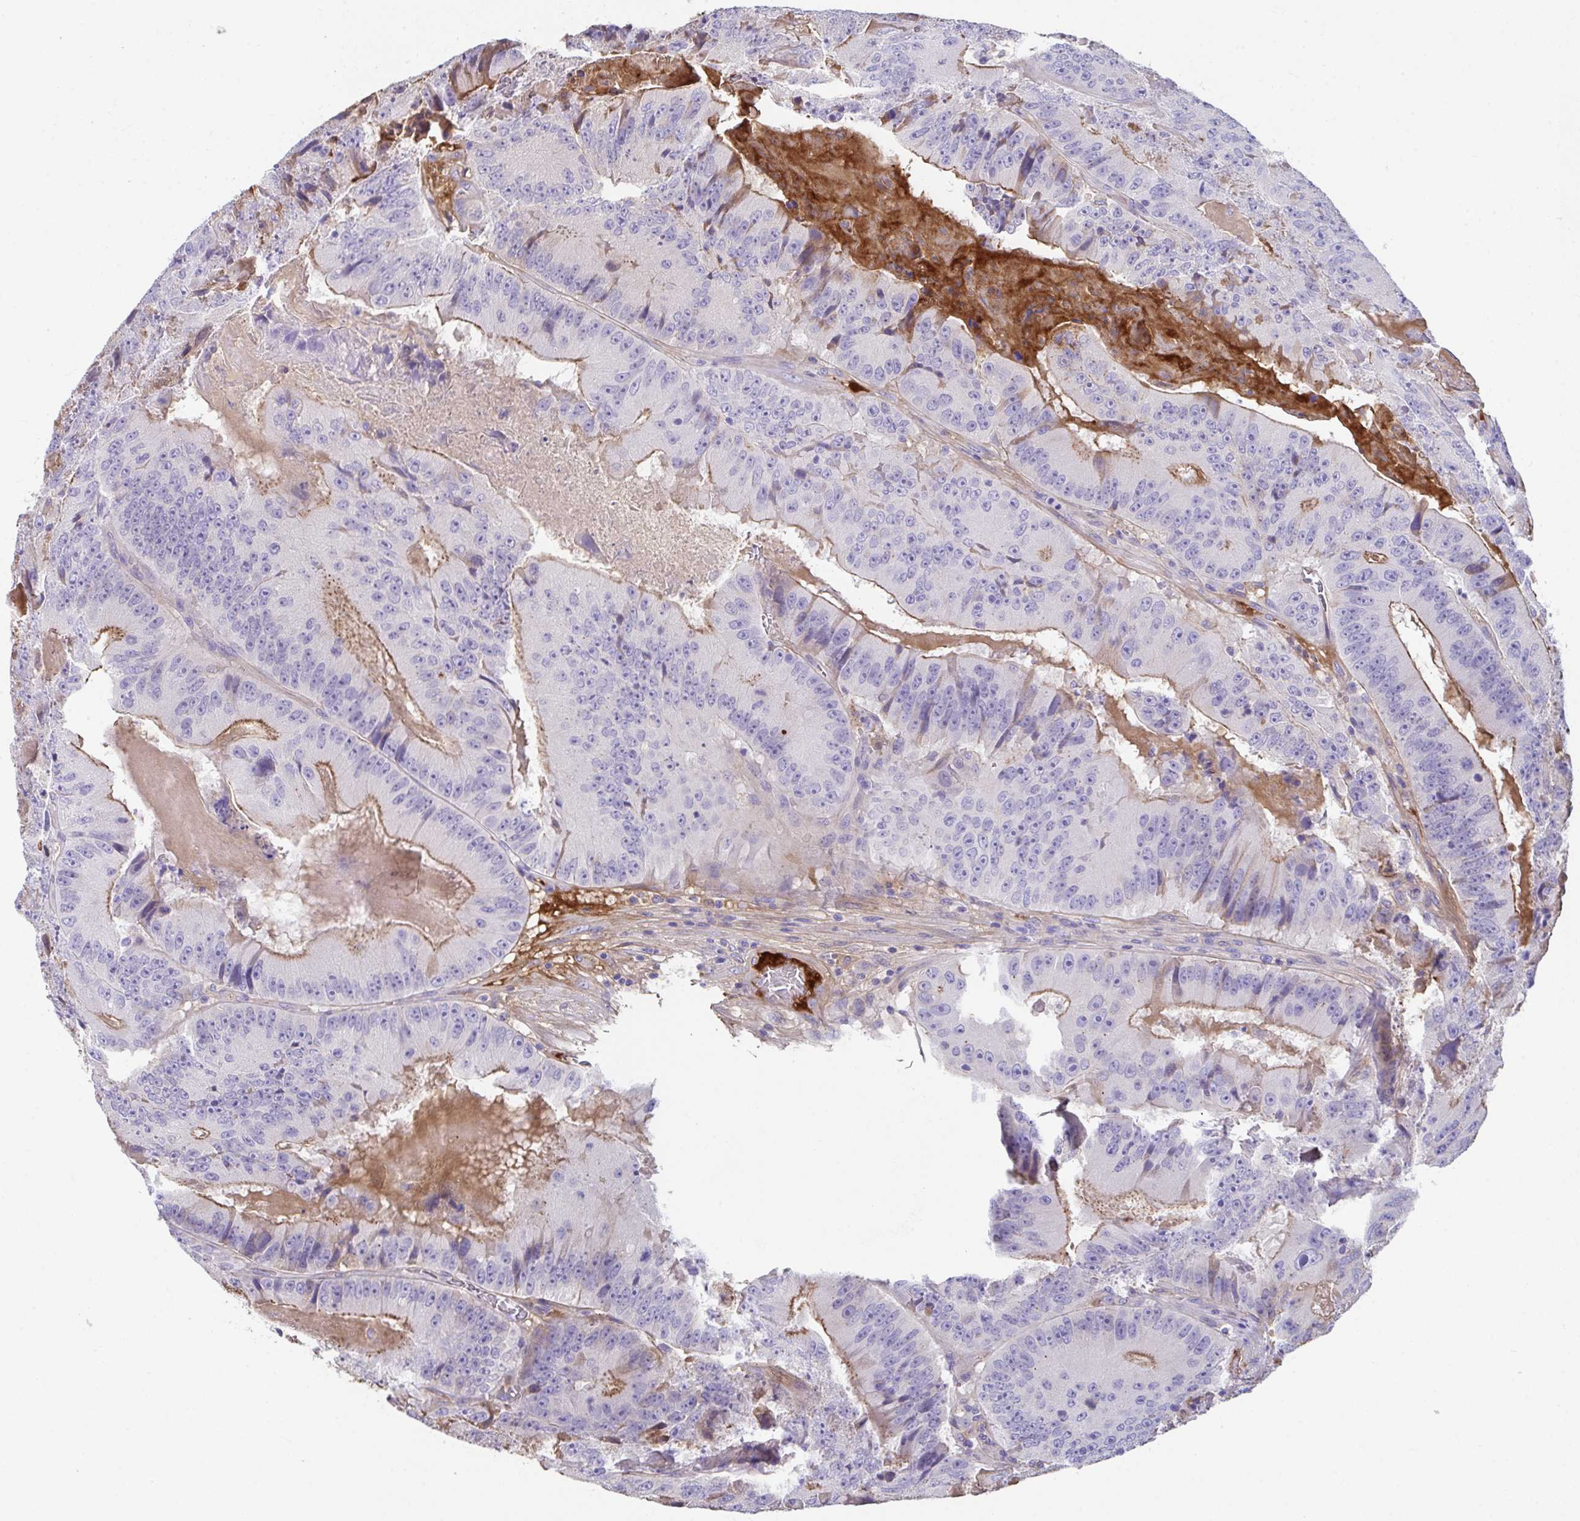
{"staining": {"intensity": "strong", "quantity": "25%-75%", "location": "cytoplasmic/membranous"}, "tissue": "colorectal cancer", "cell_type": "Tumor cells", "image_type": "cancer", "snomed": [{"axis": "morphology", "description": "Adenocarcinoma, NOS"}, {"axis": "topography", "description": "Colon"}], "caption": "A histopathology image of human colorectal adenocarcinoma stained for a protein demonstrates strong cytoplasmic/membranous brown staining in tumor cells.", "gene": "ZNF813", "patient": {"sex": "female", "age": 86}}